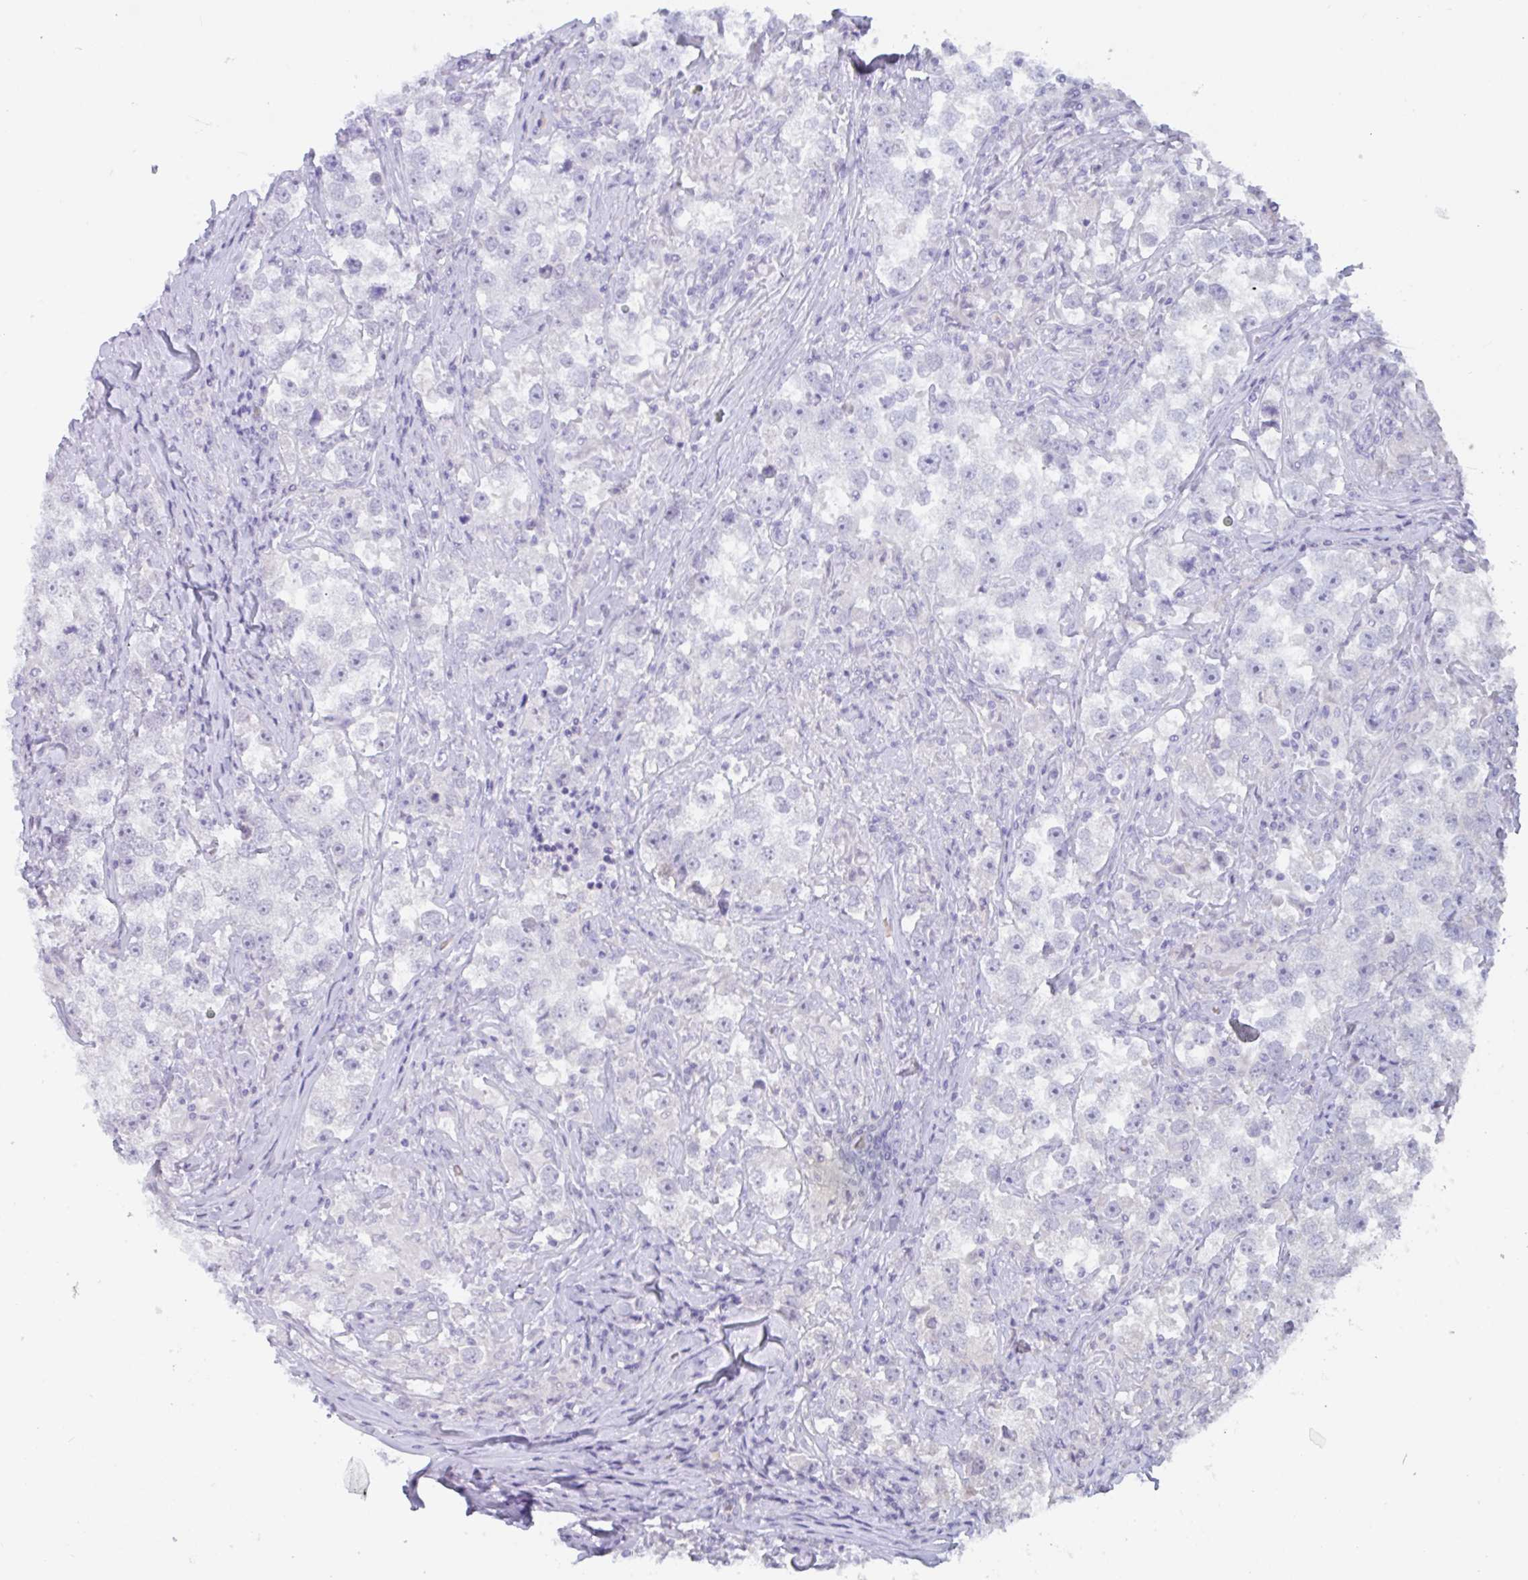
{"staining": {"intensity": "negative", "quantity": "none", "location": "none"}, "tissue": "testis cancer", "cell_type": "Tumor cells", "image_type": "cancer", "snomed": [{"axis": "morphology", "description": "Seminoma, NOS"}, {"axis": "topography", "description": "Testis"}], "caption": "Immunohistochemistry (IHC) micrograph of testis cancer stained for a protein (brown), which displays no positivity in tumor cells. The staining is performed using DAB brown chromogen with nuclei counter-stained in using hematoxylin.", "gene": "RHAG", "patient": {"sex": "male", "age": 46}}